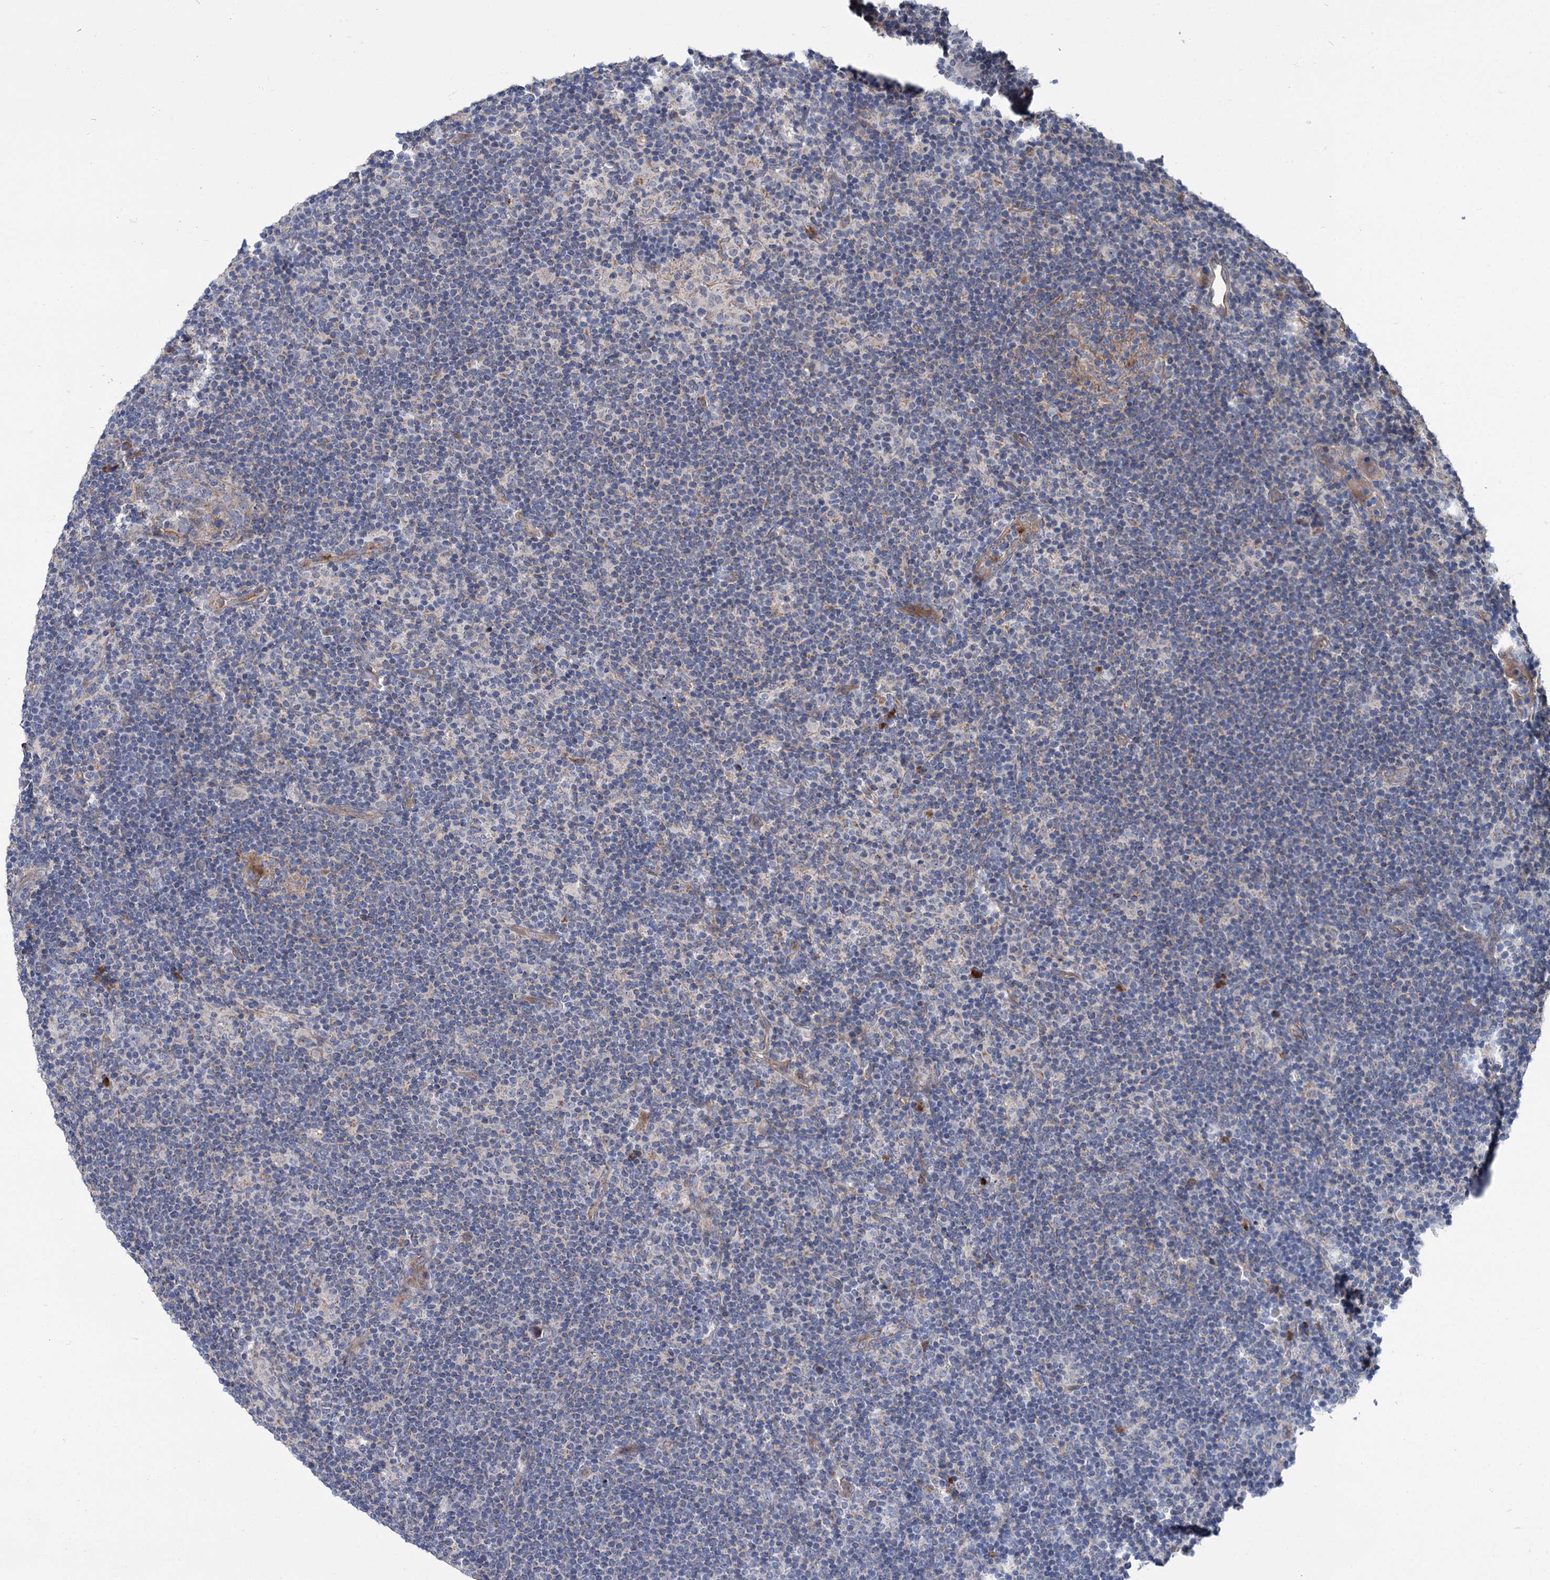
{"staining": {"intensity": "negative", "quantity": "none", "location": "none"}, "tissue": "lymphoma", "cell_type": "Tumor cells", "image_type": "cancer", "snomed": [{"axis": "morphology", "description": "Hodgkin's disease, NOS"}, {"axis": "topography", "description": "Lymph node"}], "caption": "This is an immunohistochemistry image of human lymphoma. There is no positivity in tumor cells.", "gene": "DYNC2H1", "patient": {"sex": "female", "age": 57}}